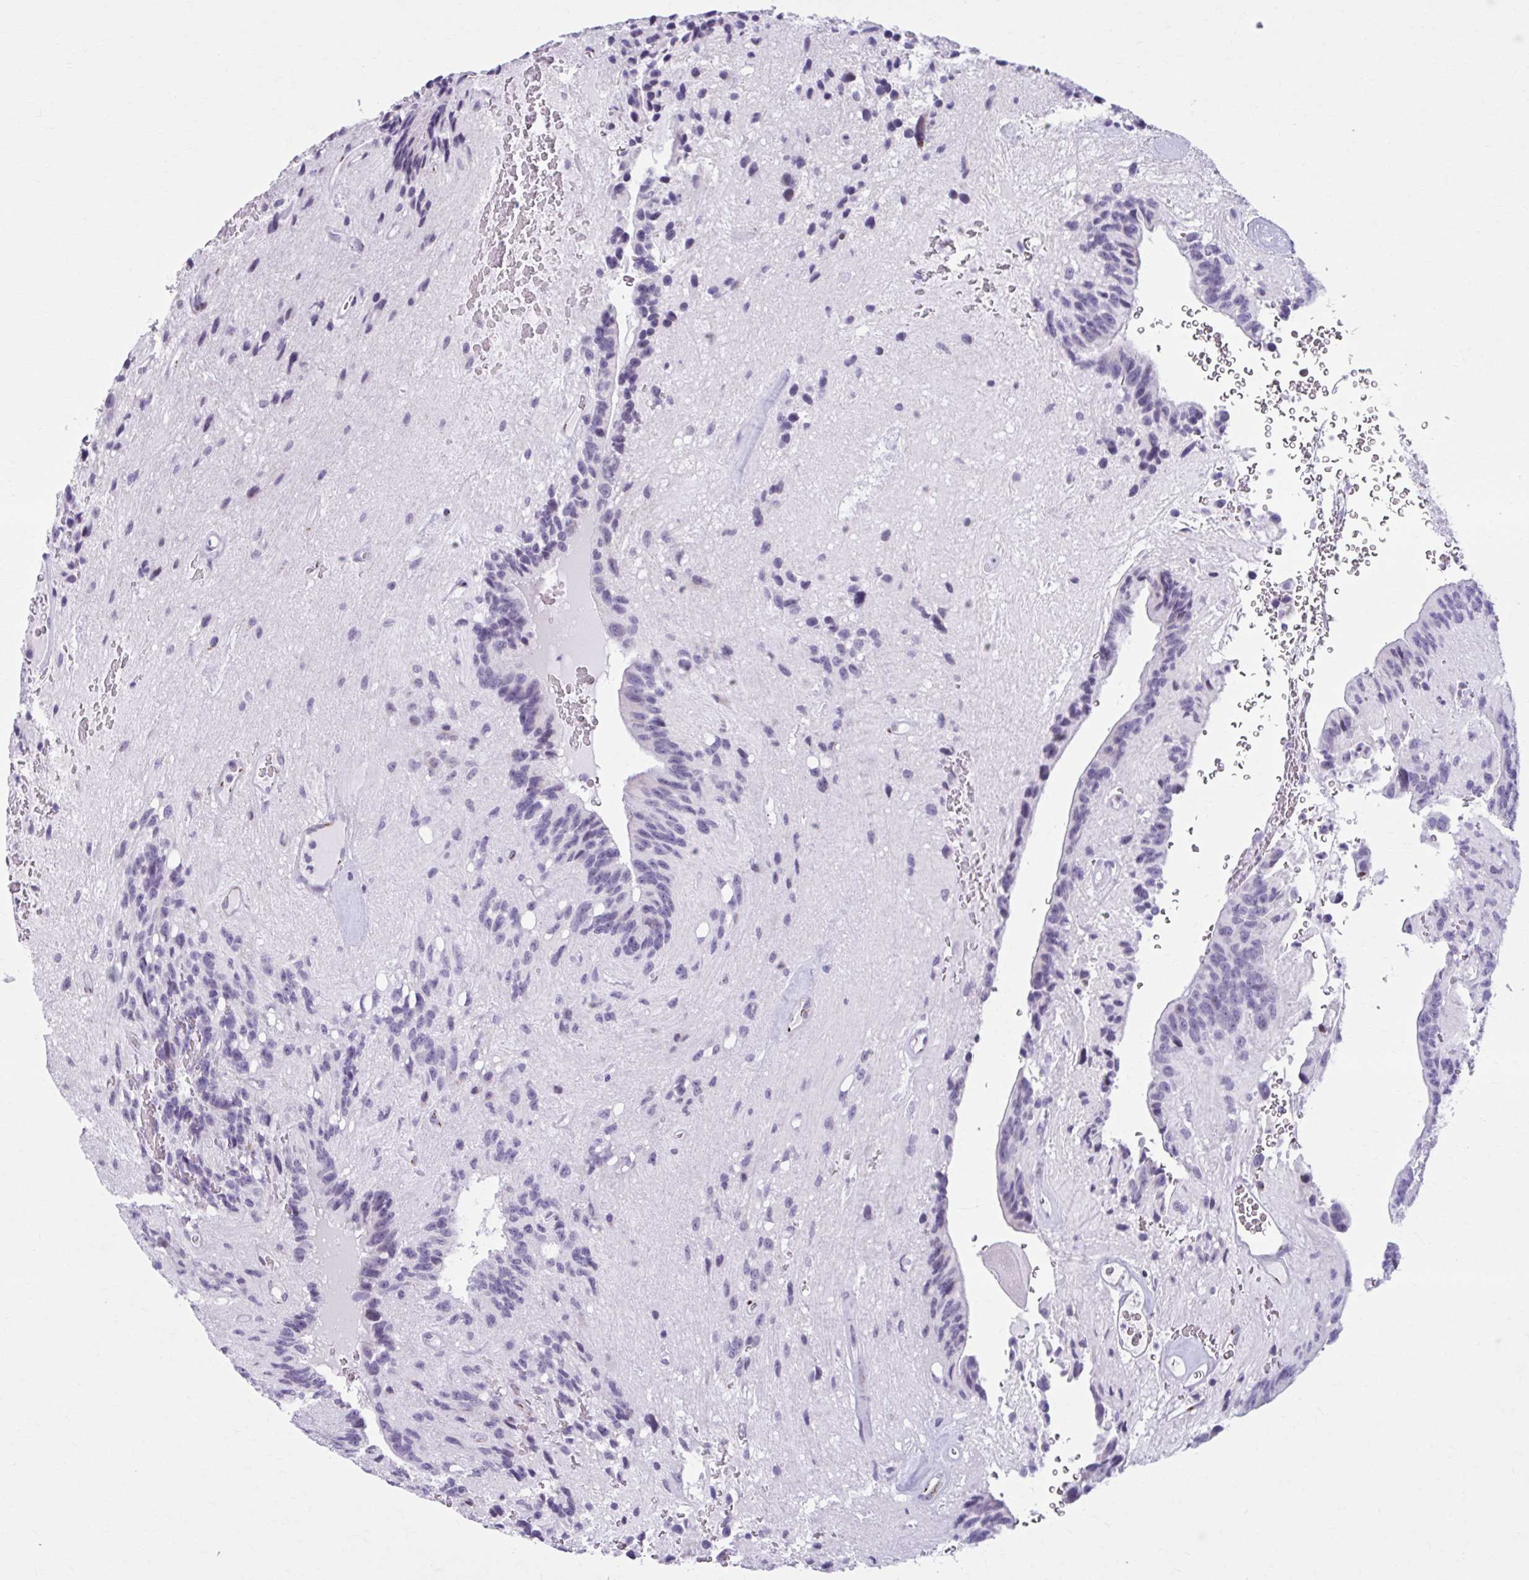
{"staining": {"intensity": "negative", "quantity": "none", "location": "none"}, "tissue": "glioma", "cell_type": "Tumor cells", "image_type": "cancer", "snomed": [{"axis": "morphology", "description": "Glioma, malignant, Low grade"}, {"axis": "topography", "description": "Brain"}], "caption": "There is no significant positivity in tumor cells of glioma.", "gene": "ZNF682", "patient": {"sex": "male", "age": 31}}